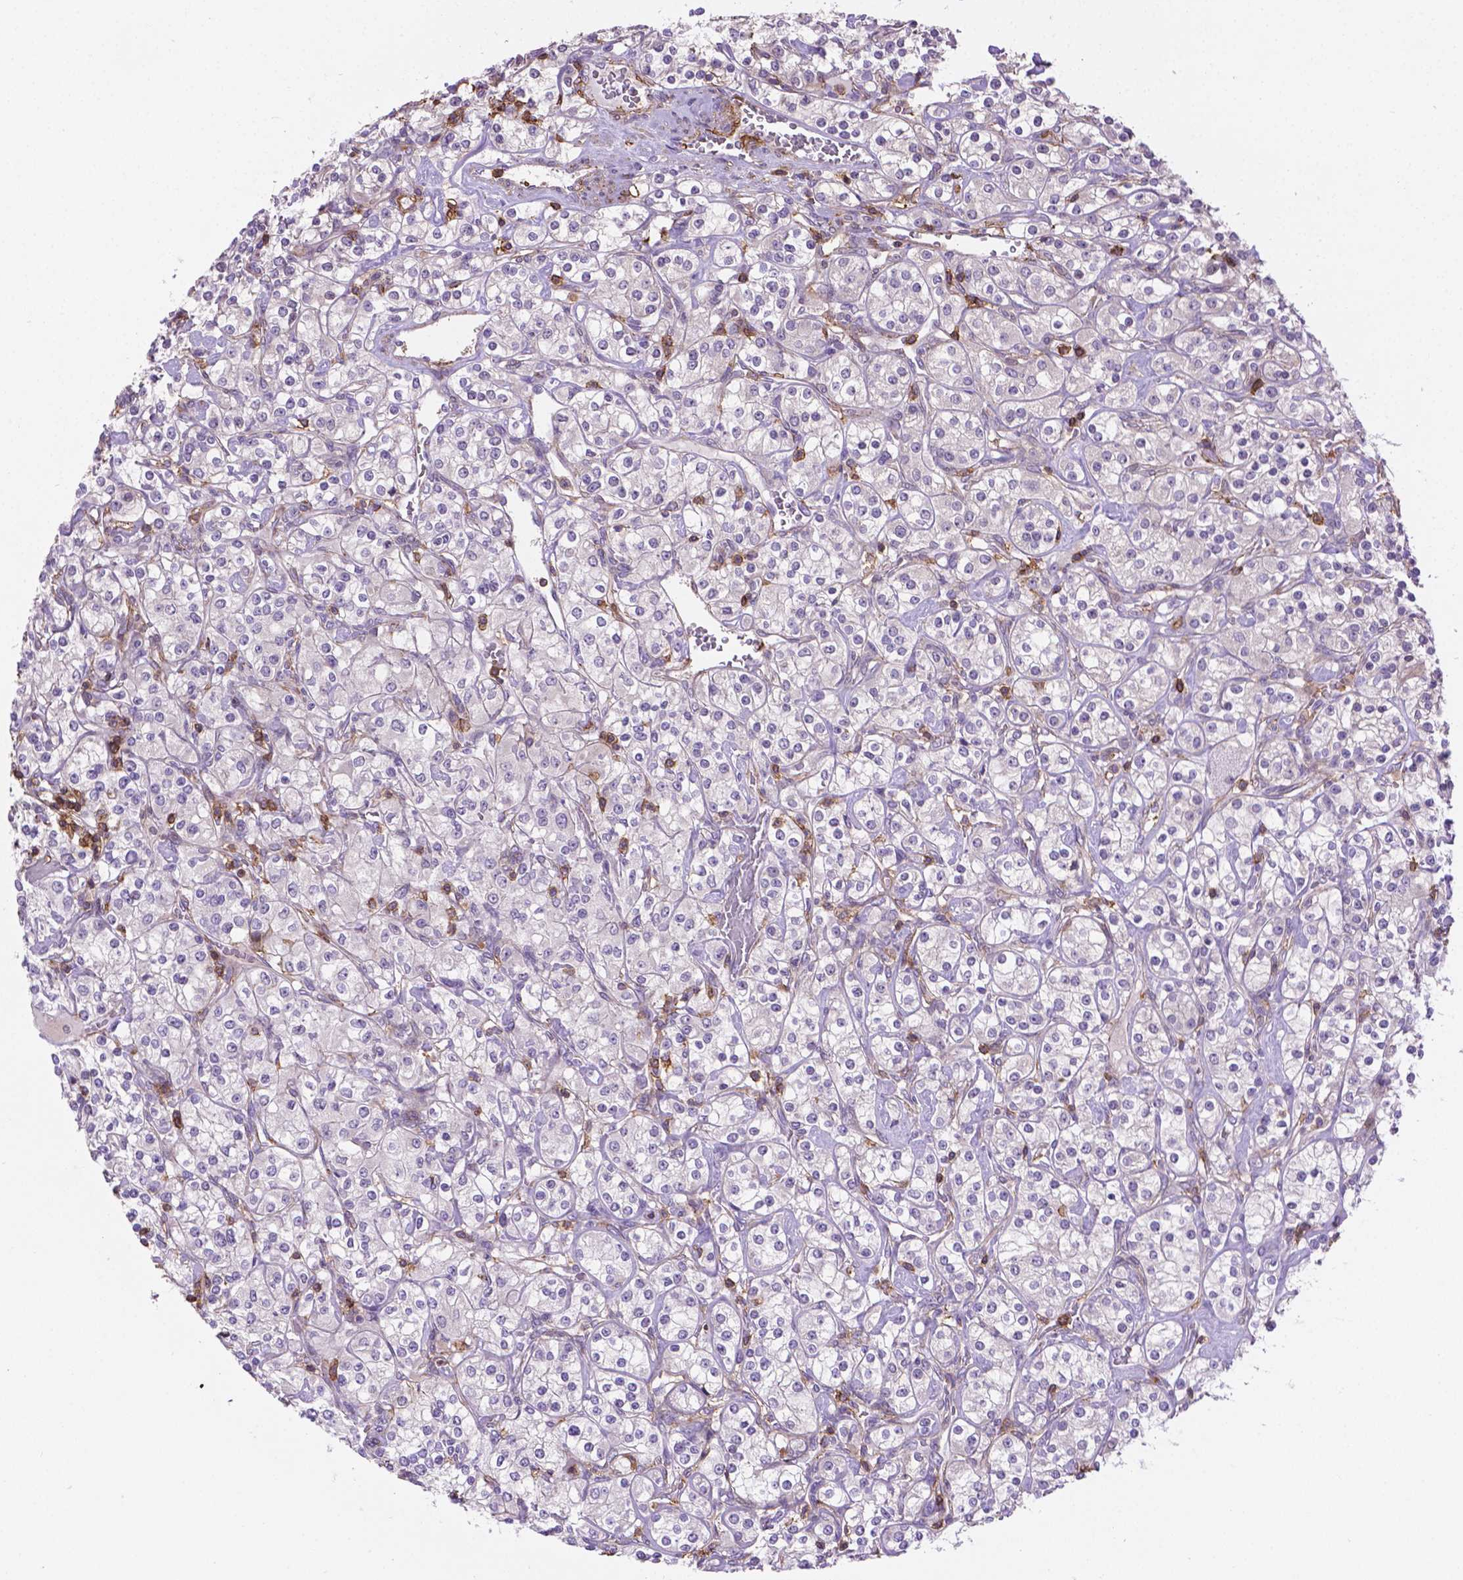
{"staining": {"intensity": "negative", "quantity": "none", "location": "none"}, "tissue": "renal cancer", "cell_type": "Tumor cells", "image_type": "cancer", "snomed": [{"axis": "morphology", "description": "Adenocarcinoma, NOS"}, {"axis": "topography", "description": "Kidney"}], "caption": "Protein analysis of renal adenocarcinoma reveals no significant expression in tumor cells.", "gene": "ACAD10", "patient": {"sex": "male", "age": 77}}